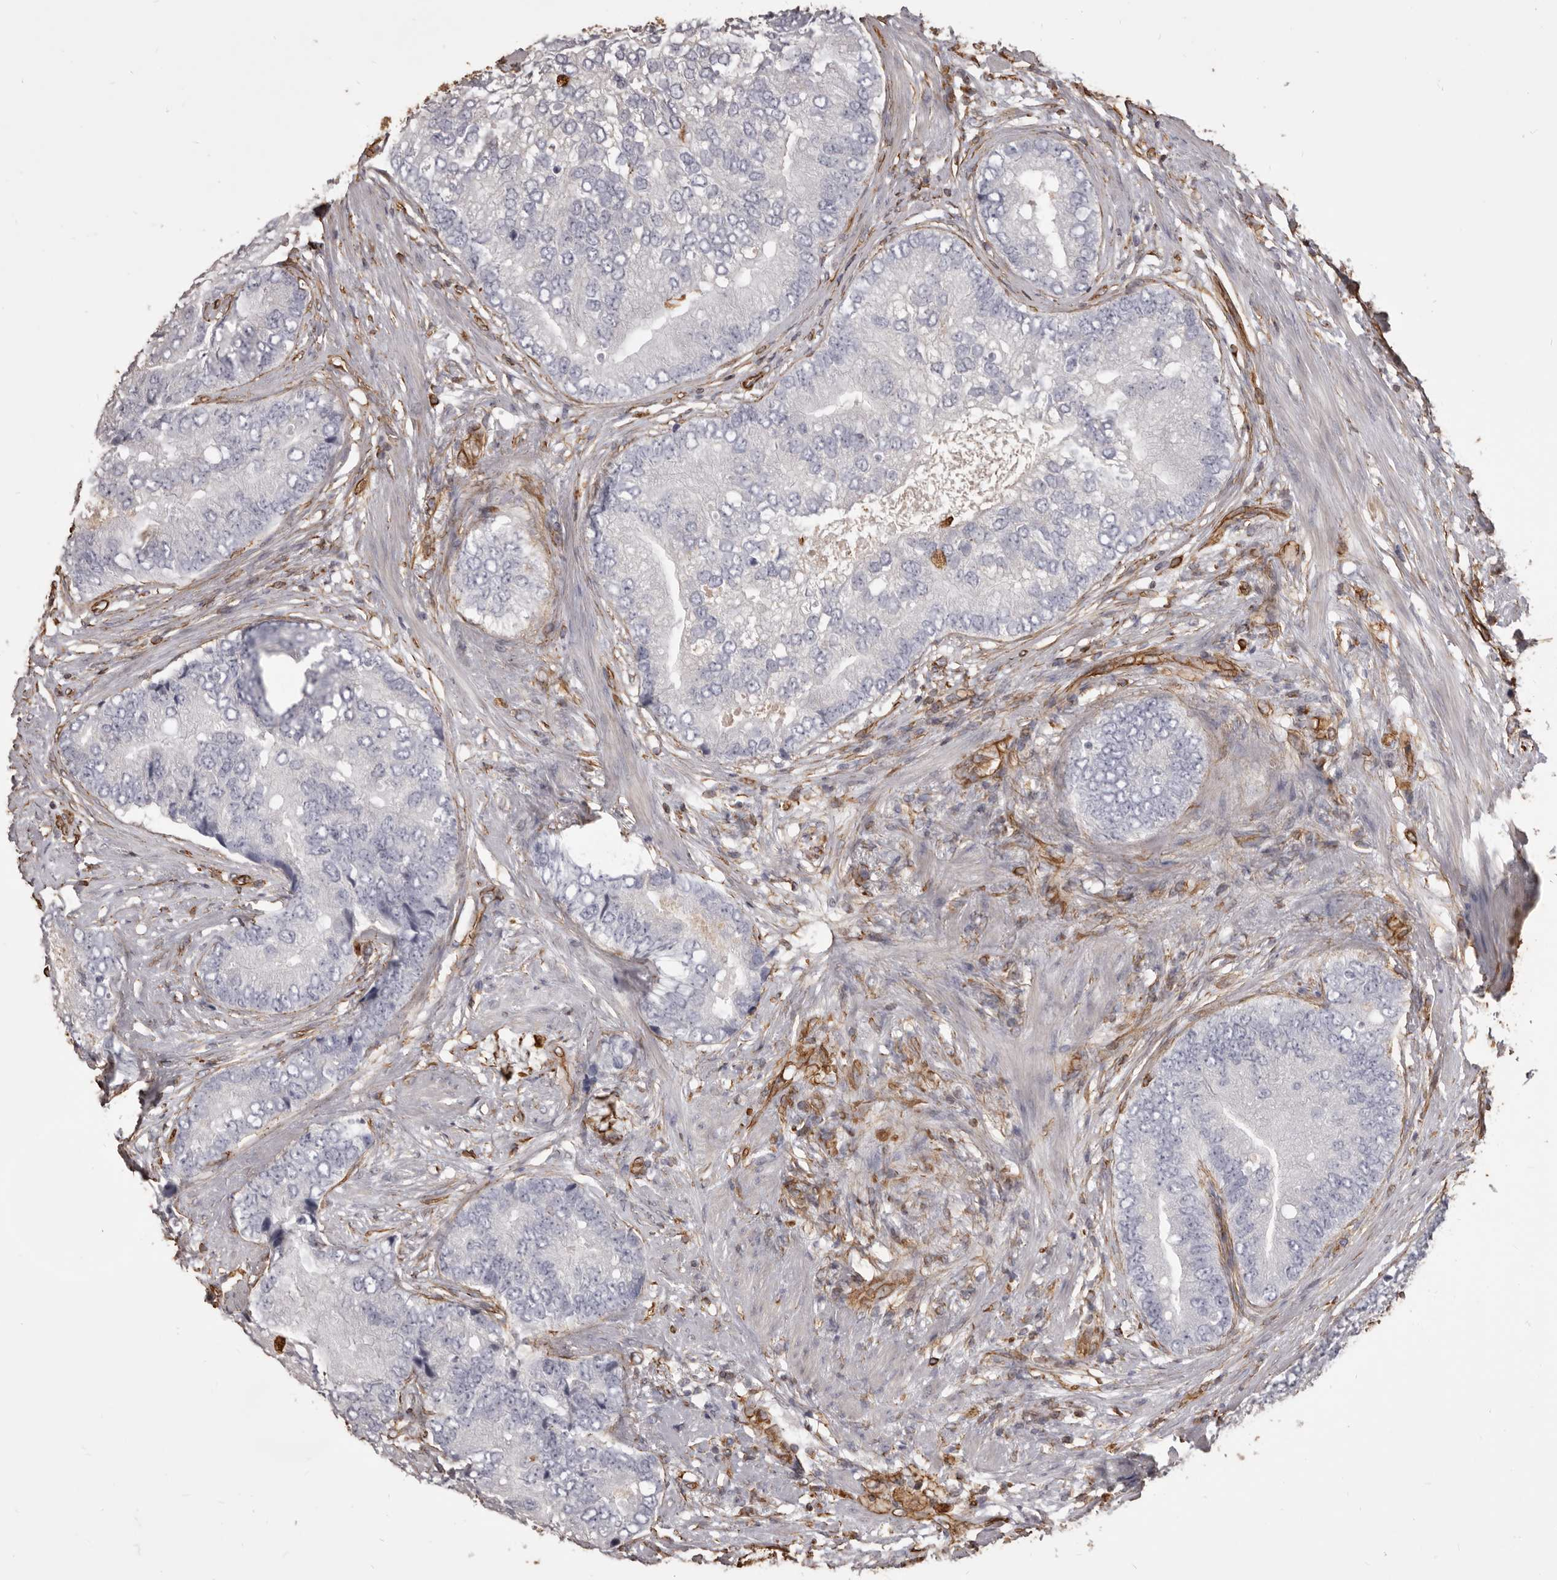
{"staining": {"intensity": "negative", "quantity": "none", "location": "none"}, "tissue": "prostate cancer", "cell_type": "Tumor cells", "image_type": "cancer", "snomed": [{"axis": "morphology", "description": "Adenocarcinoma, High grade"}, {"axis": "topography", "description": "Prostate"}], "caption": "This is an immunohistochemistry micrograph of human prostate cancer. There is no expression in tumor cells.", "gene": "MTURN", "patient": {"sex": "male", "age": 70}}